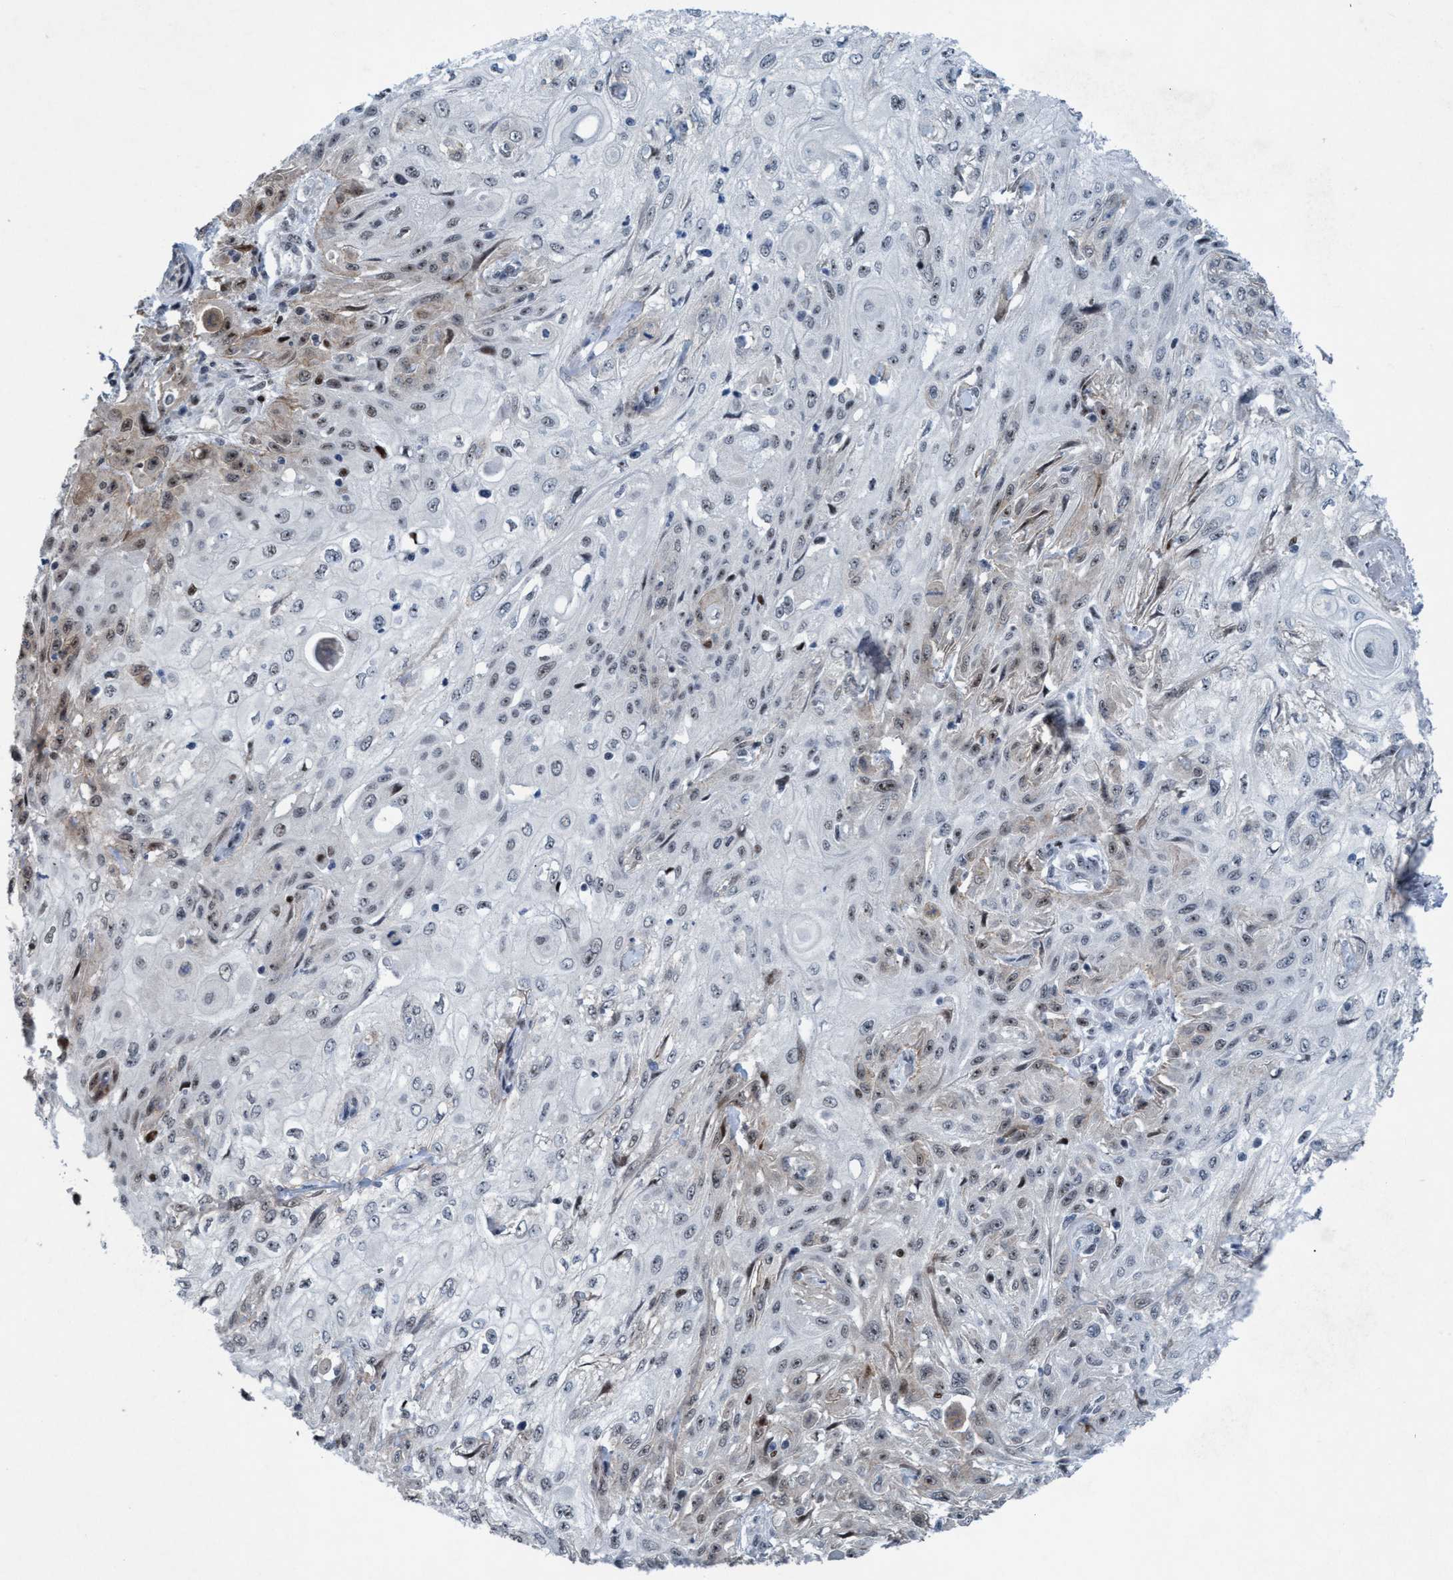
{"staining": {"intensity": "moderate", "quantity": "<25%", "location": "nuclear"}, "tissue": "skin cancer", "cell_type": "Tumor cells", "image_type": "cancer", "snomed": [{"axis": "morphology", "description": "Squamous cell carcinoma, NOS"}, {"axis": "morphology", "description": "Squamous cell carcinoma, metastatic, NOS"}, {"axis": "topography", "description": "Skin"}, {"axis": "topography", "description": "Lymph node"}], "caption": "Immunohistochemical staining of human skin cancer demonstrates moderate nuclear protein expression in about <25% of tumor cells.", "gene": "CWC27", "patient": {"sex": "male", "age": 75}}